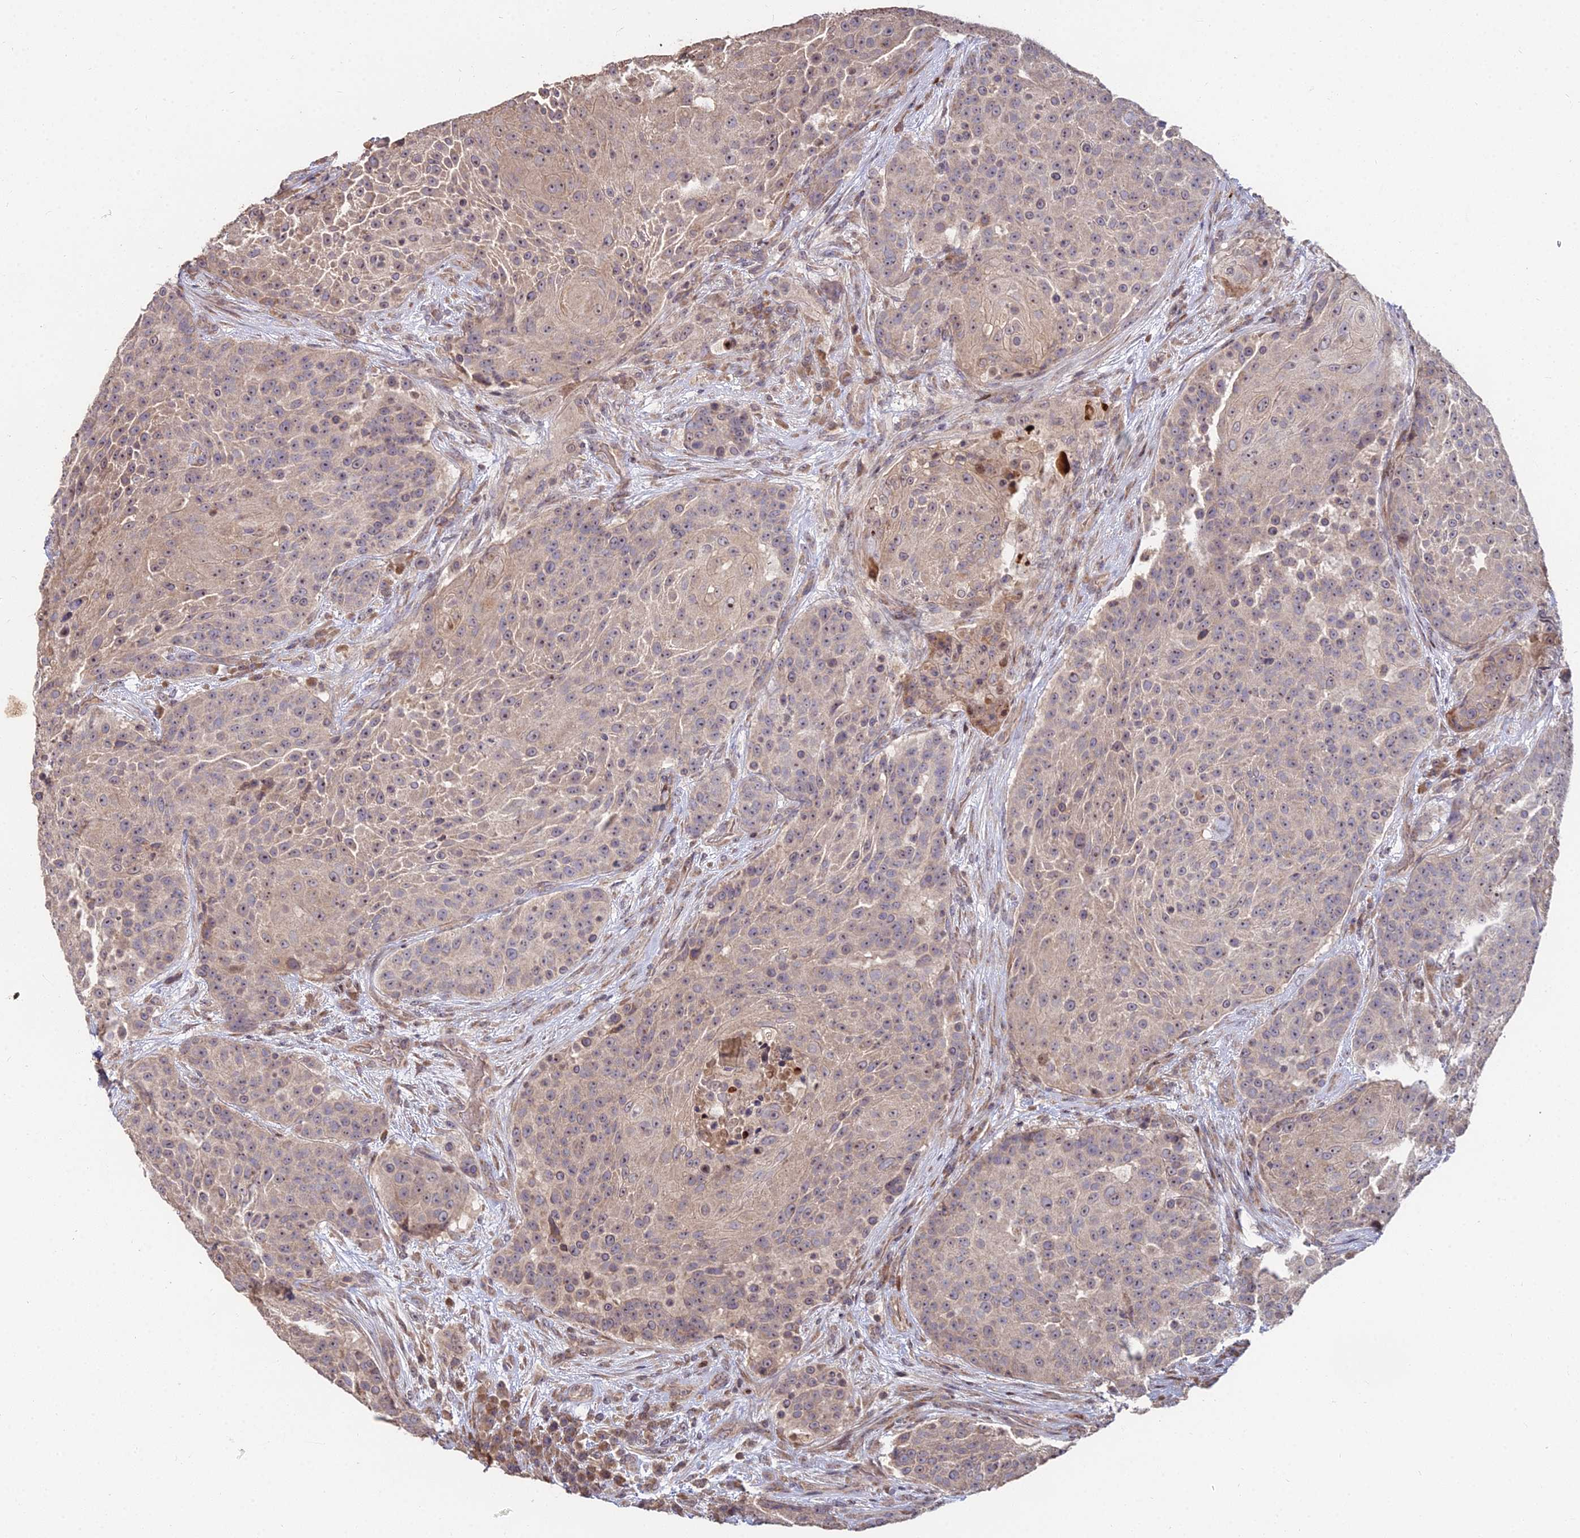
{"staining": {"intensity": "weak", "quantity": "25%-75%", "location": "cytoplasmic/membranous,nuclear"}, "tissue": "urothelial cancer", "cell_type": "Tumor cells", "image_type": "cancer", "snomed": [{"axis": "morphology", "description": "Urothelial carcinoma, High grade"}, {"axis": "topography", "description": "Urinary bladder"}], "caption": "A brown stain labels weak cytoplasmic/membranous and nuclear expression of a protein in high-grade urothelial carcinoma tumor cells.", "gene": "RBMS2", "patient": {"sex": "female", "age": 63}}